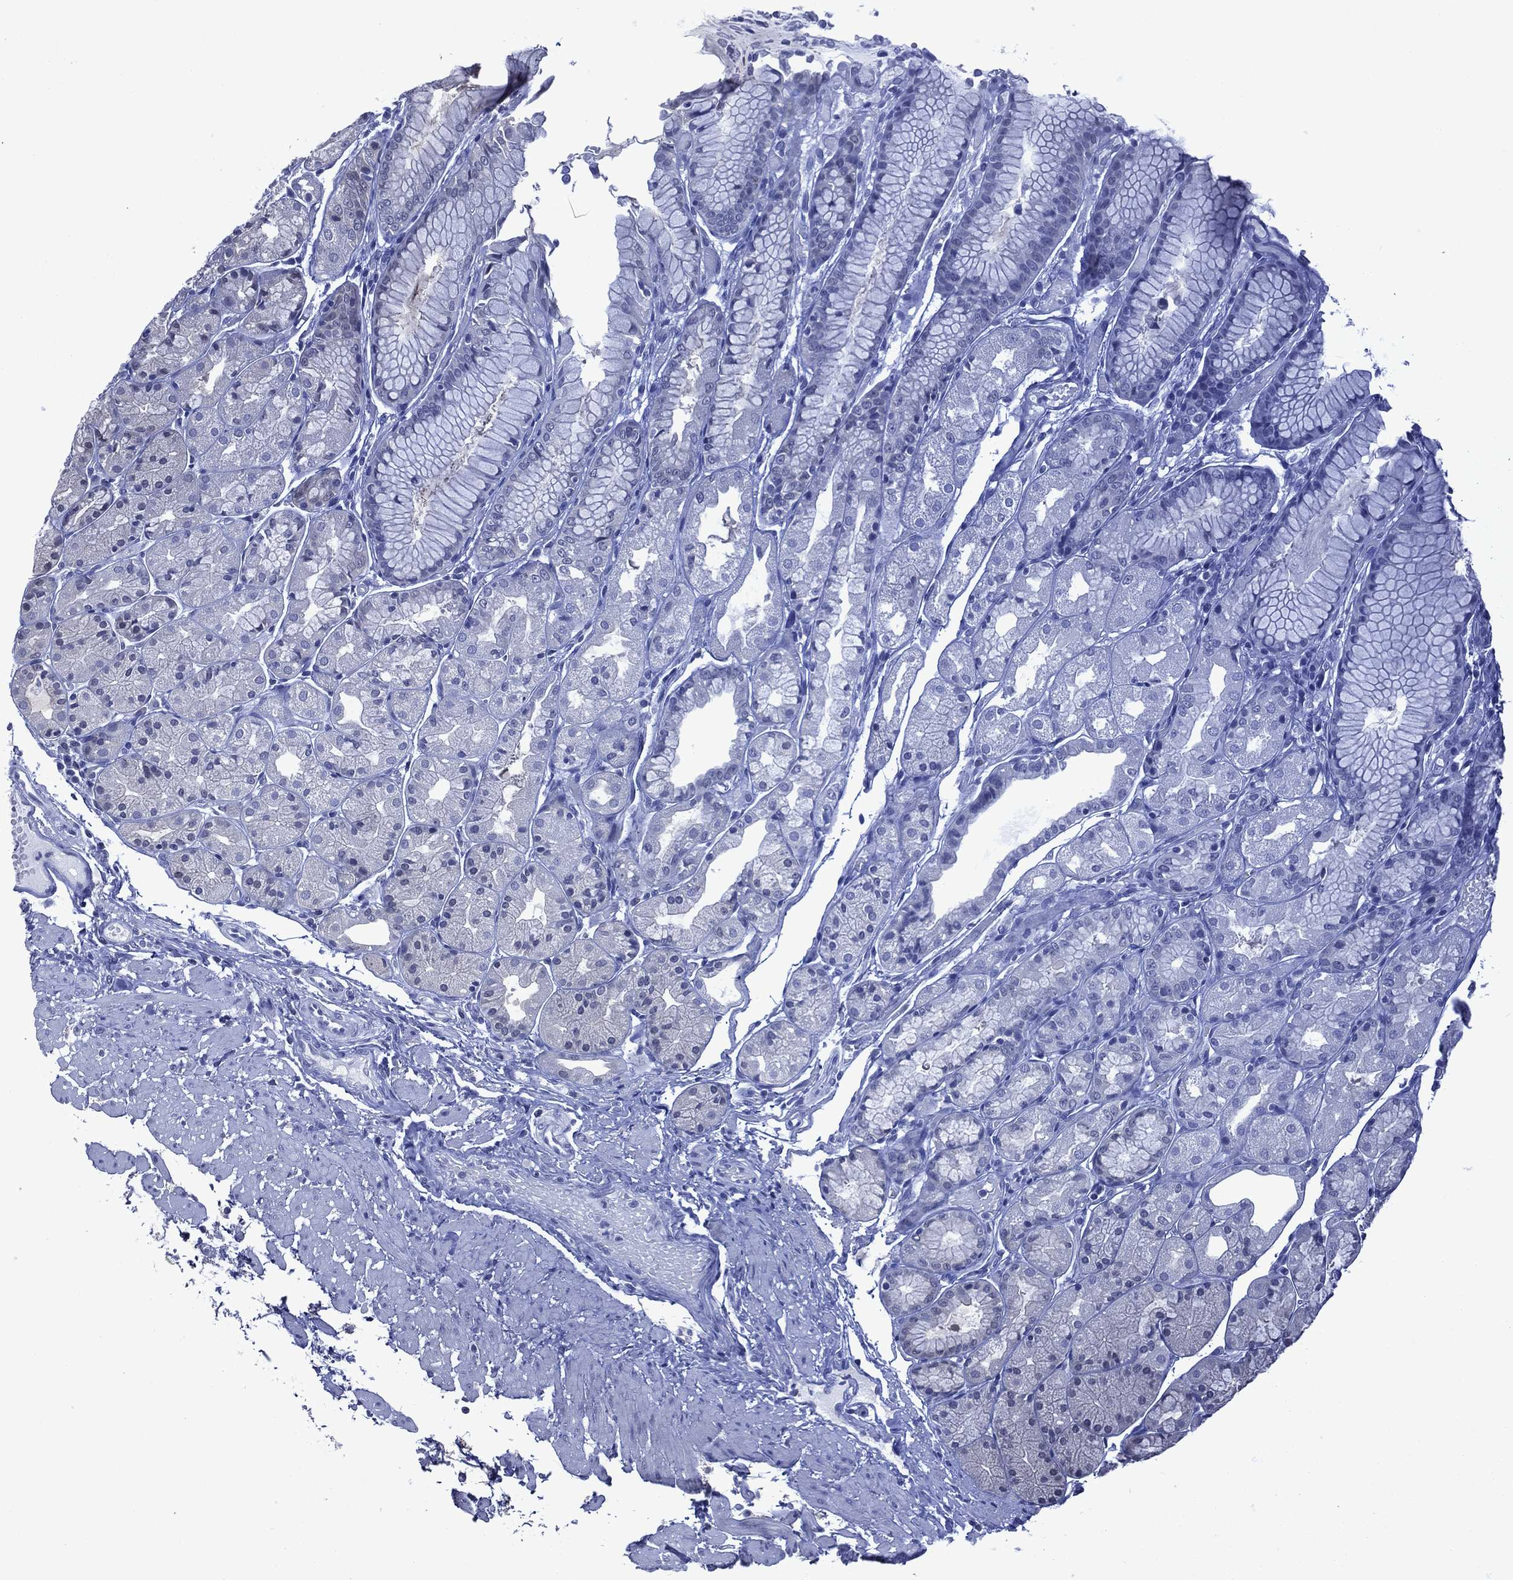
{"staining": {"intensity": "negative", "quantity": "none", "location": "none"}, "tissue": "stomach", "cell_type": "Glandular cells", "image_type": "normal", "snomed": [{"axis": "morphology", "description": "Normal tissue, NOS"}, {"axis": "topography", "description": "Stomach, upper"}], "caption": "The immunohistochemistry histopathology image has no significant staining in glandular cells of stomach. (Immunohistochemistry (ihc), brightfield microscopy, high magnification).", "gene": "MTAP", "patient": {"sex": "male", "age": 72}}